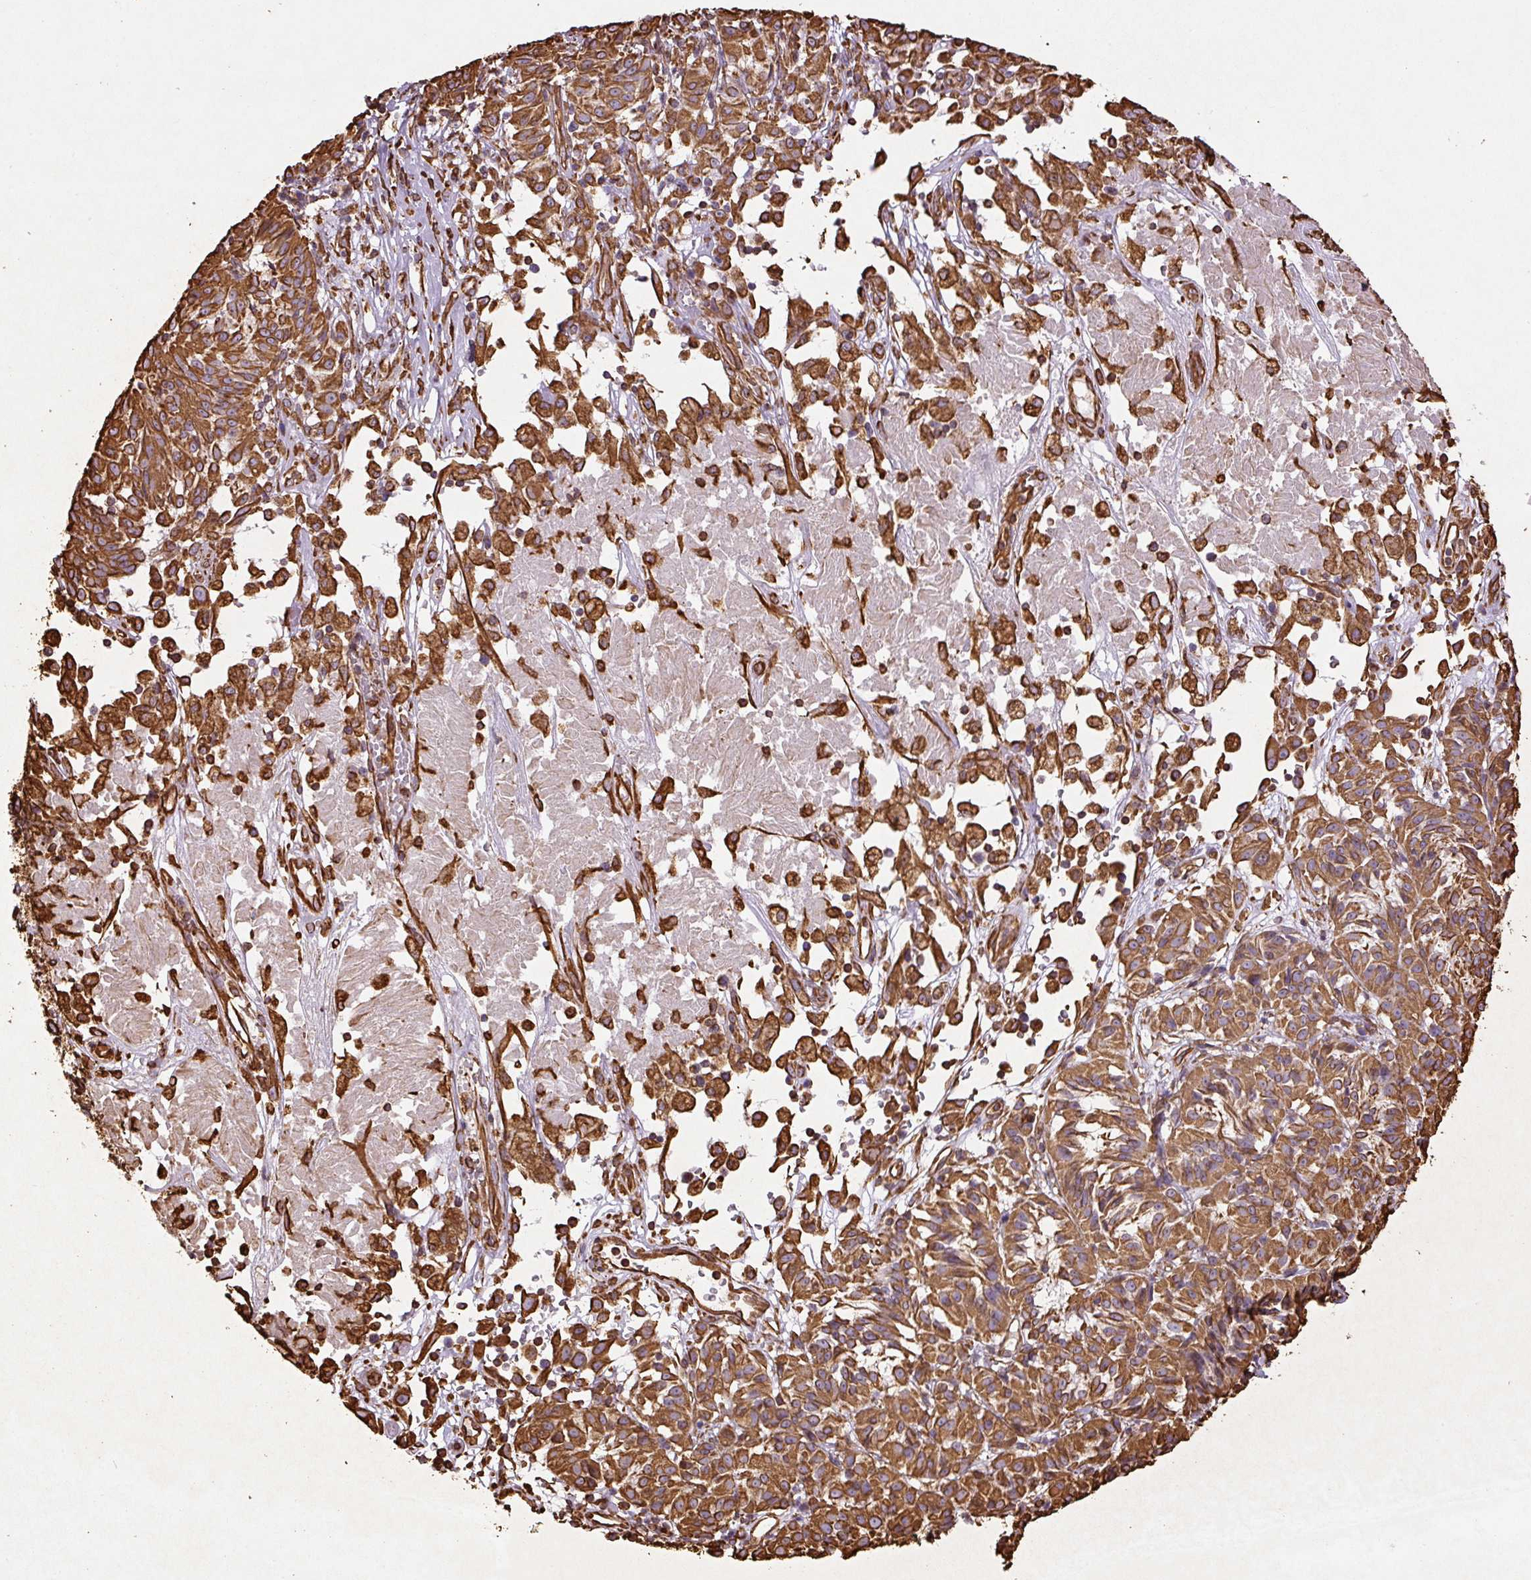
{"staining": {"intensity": "strong", "quantity": ">75%", "location": "cytoplasmic/membranous"}, "tissue": "melanoma", "cell_type": "Tumor cells", "image_type": "cancer", "snomed": [{"axis": "morphology", "description": "Malignant melanoma, NOS"}, {"axis": "topography", "description": "Skin"}], "caption": "The photomicrograph shows immunohistochemical staining of melanoma. There is strong cytoplasmic/membranous positivity is seen in approximately >75% of tumor cells.", "gene": "VIM", "patient": {"sex": "female", "age": 72}}